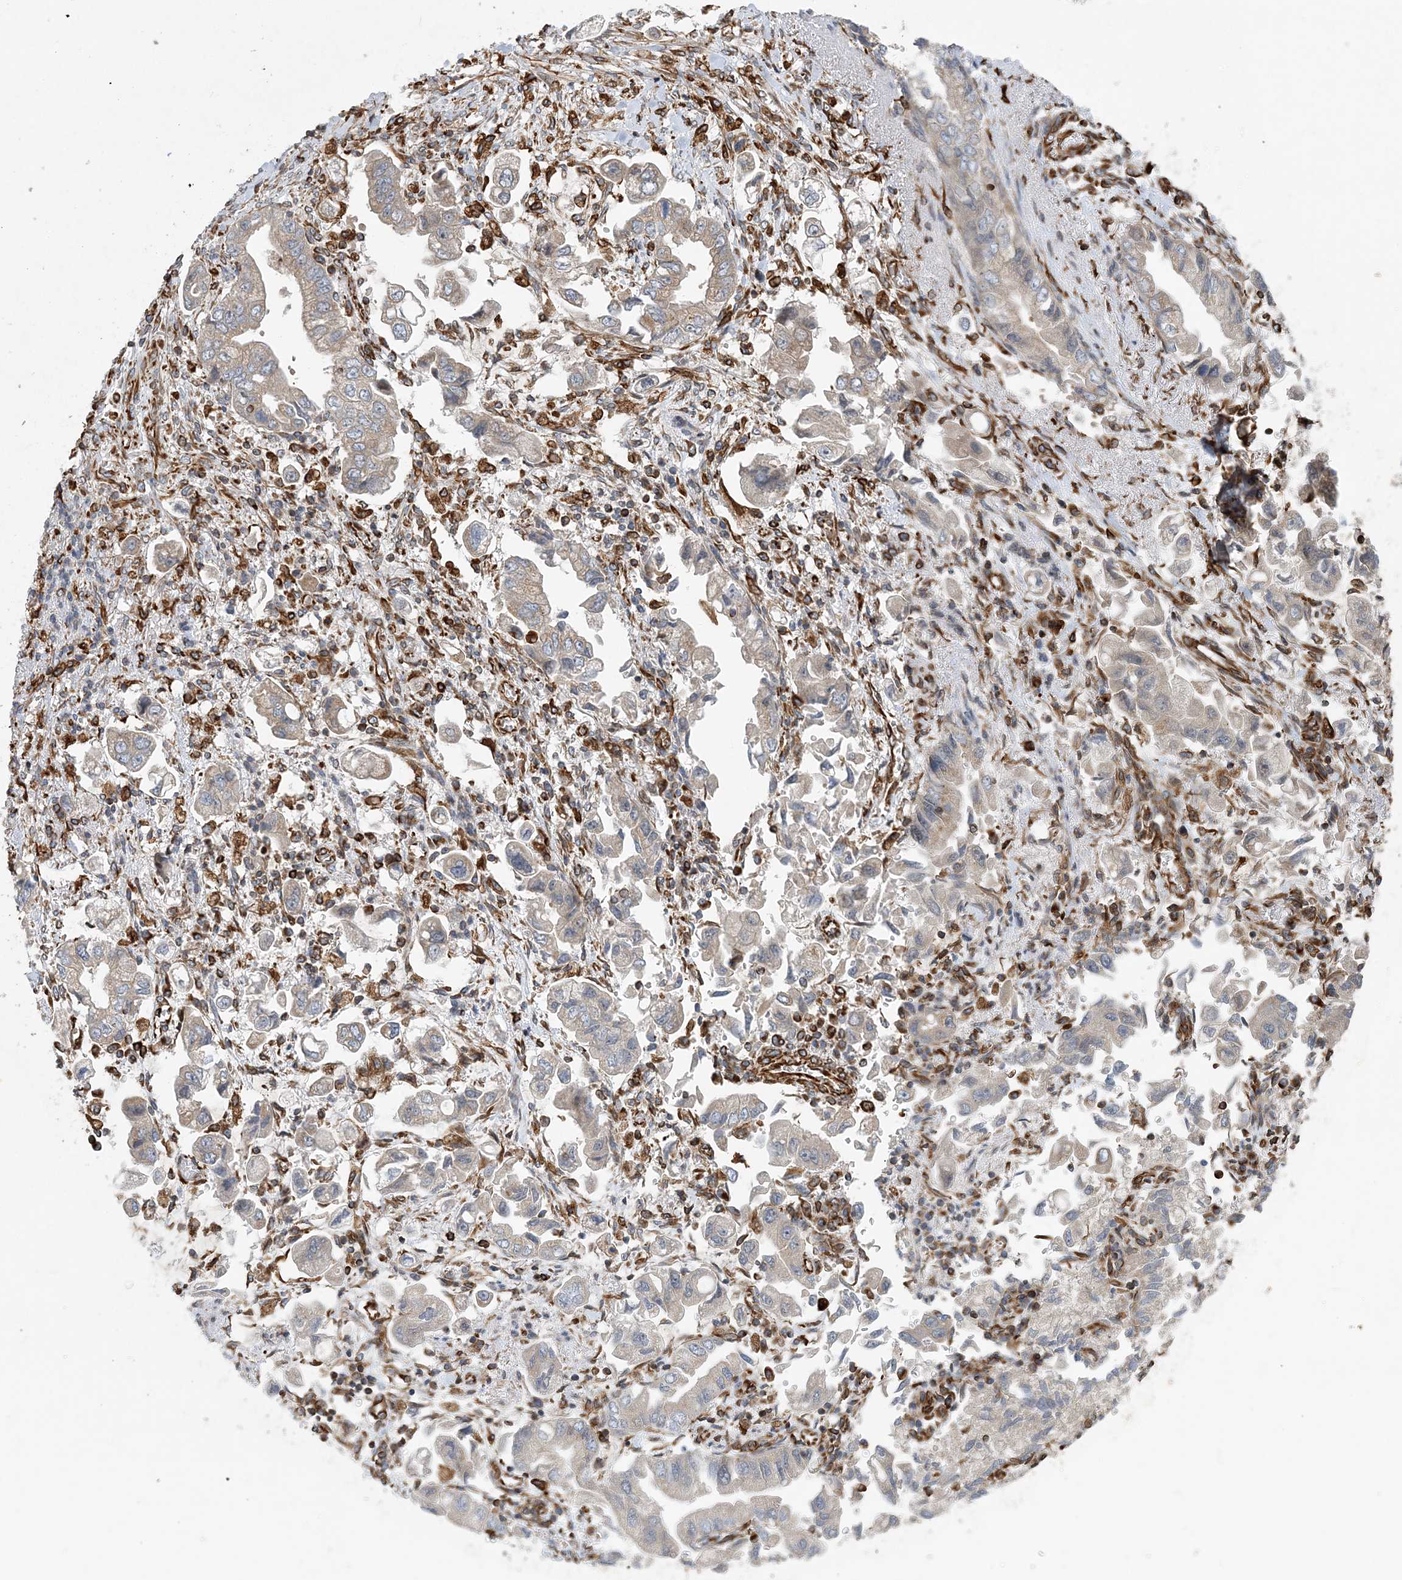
{"staining": {"intensity": "weak", "quantity": "<25%", "location": "cytoplasmic/membranous"}, "tissue": "stomach cancer", "cell_type": "Tumor cells", "image_type": "cancer", "snomed": [{"axis": "morphology", "description": "Adenocarcinoma, NOS"}, {"axis": "topography", "description": "Stomach"}], "caption": "High power microscopy photomicrograph of an immunohistochemistry photomicrograph of stomach cancer, revealing no significant staining in tumor cells. (DAB (3,3'-diaminobenzidine) immunohistochemistry, high magnification).", "gene": "FAM114A2", "patient": {"sex": "male", "age": 62}}